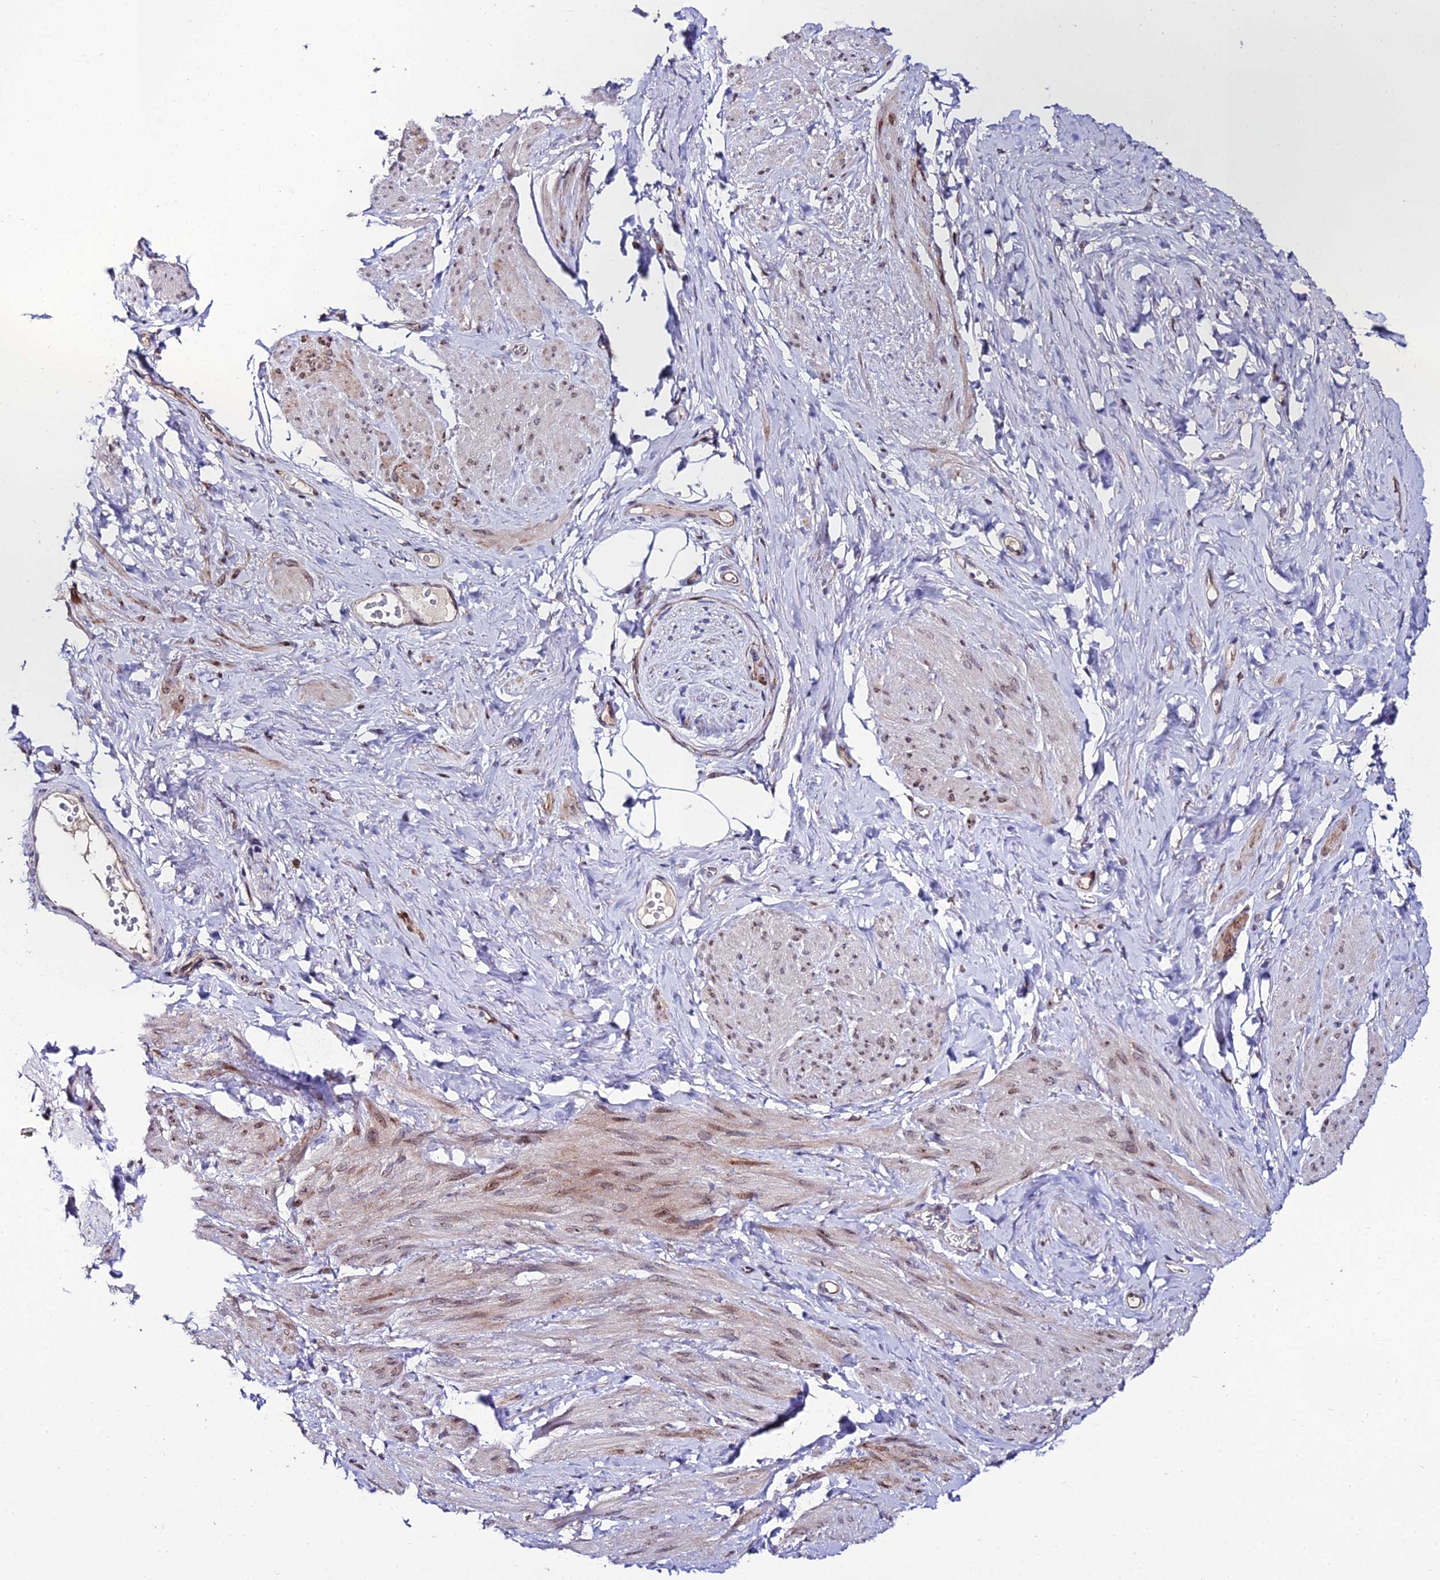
{"staining": {"intensity": "moderate", "quantity": "<25%", "location": "cytoplasmic/membranous,nuclear"}, "tissue": "smooth muscle", "cell_type": "Smooth muscle cells", "image_type": "normal", "snomed": [{"axis": "morphology", "description": "Normal tissue, NOS"}, {"axis": "topography", "description": "Smooth muscle"}, {"axis": "topography", "description": "Peripheral nerve tissue"}], "caption": "A brown stain highlights moderate cytoplasmic/membranous,nuclear staining of a protein in smooth muscle cells of unremarkable human smooth muscle. (DAB (3,3'-diaminobenzidine) IHC, brown staining for protein, blue staining for nuclei).", "gene": "DDX19A", "patient": {"sex": "male", "age": 69}}